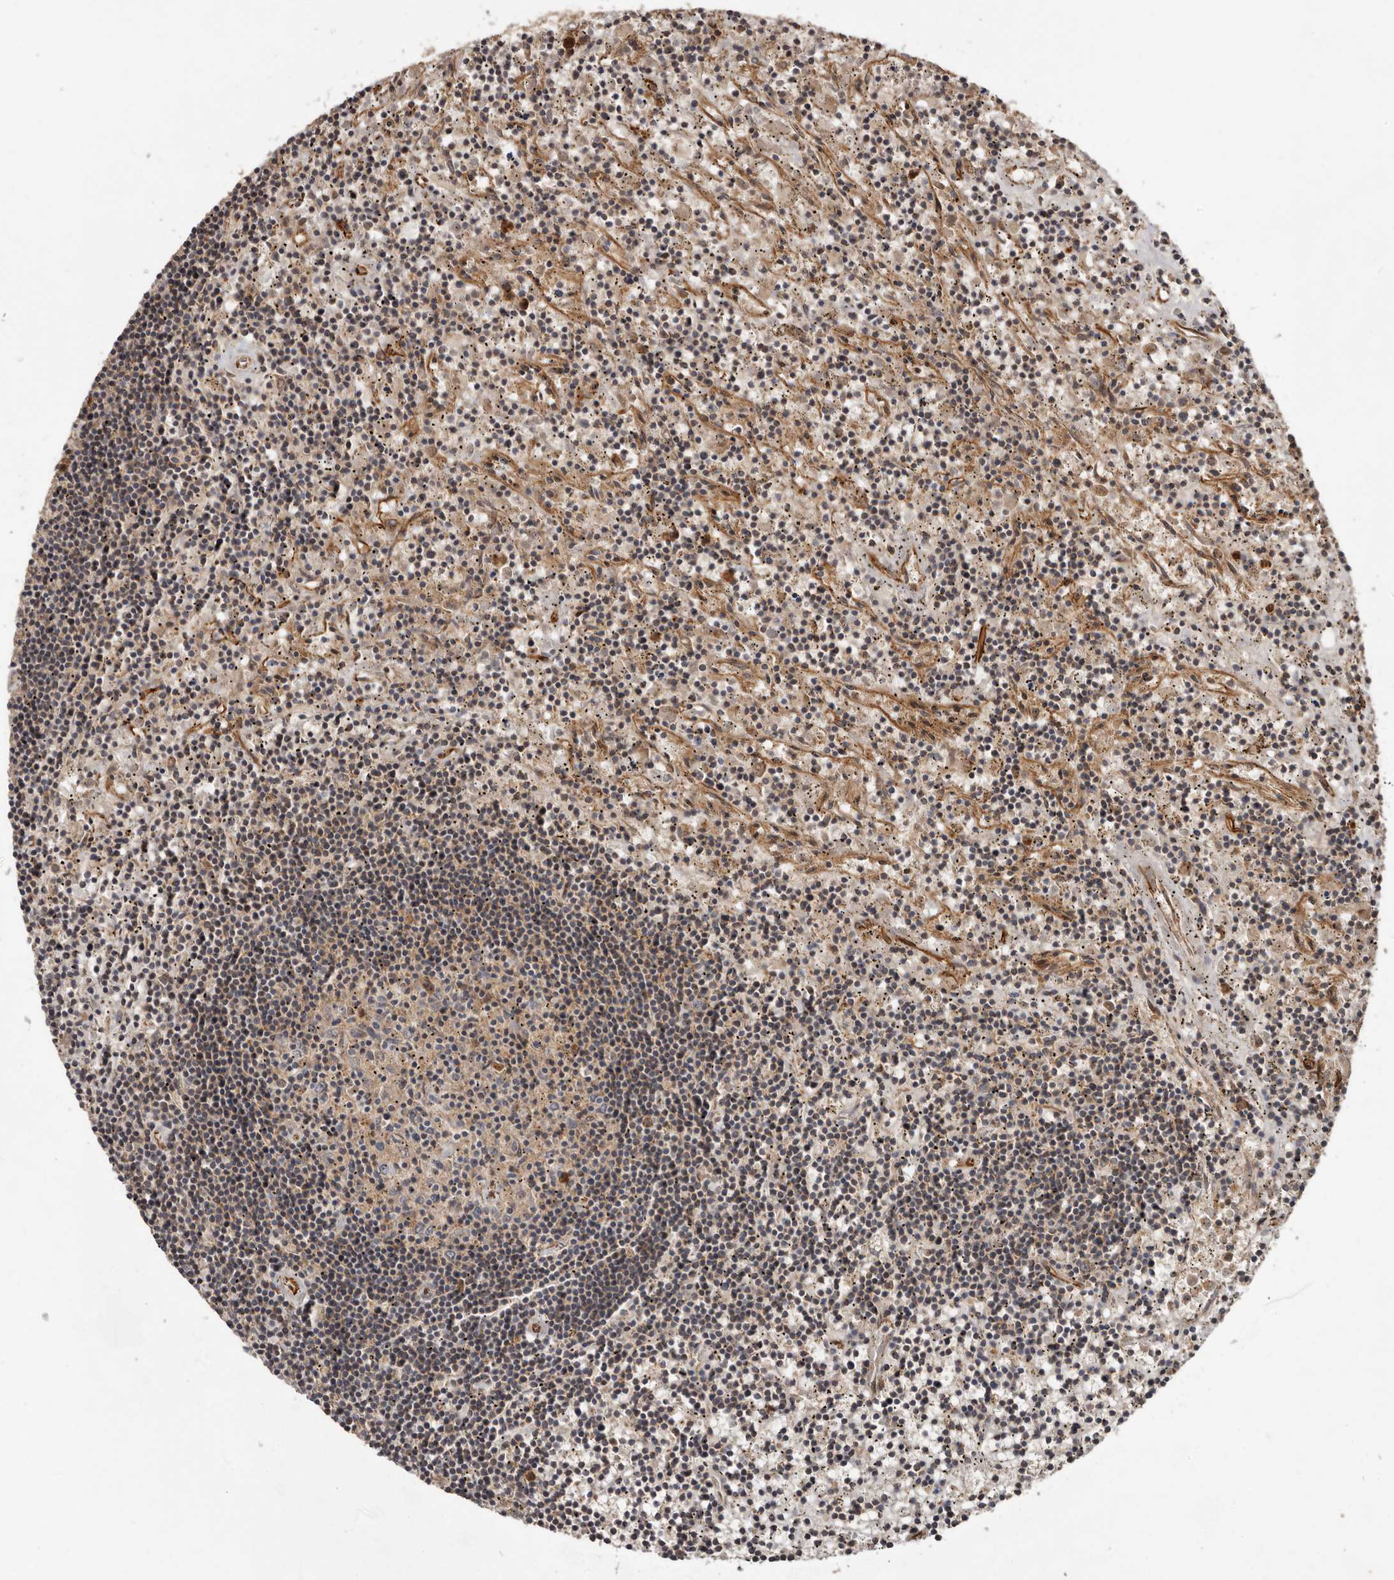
{"staining": {"intensity": "negative", "quantity": "none", "location": "none"}, "tissue": "lymphoma", "cell_type": "Tumor cells", "image_type": "cancer", "snomed": [{"axis": "morphology", "description": "Malignant lymphoma, non-Hodgkin's type, Low grade"}, {"axis": "topography", "description": "Spleen"}], "caption": "The immunohistochemistry photomicrograph has no significant staining in tumor cells of low-grade malignant lymphoma, non-Hodgkin's type tissue.", "gene": "STK36", "patient": {"sex": "male", "age": 76}}